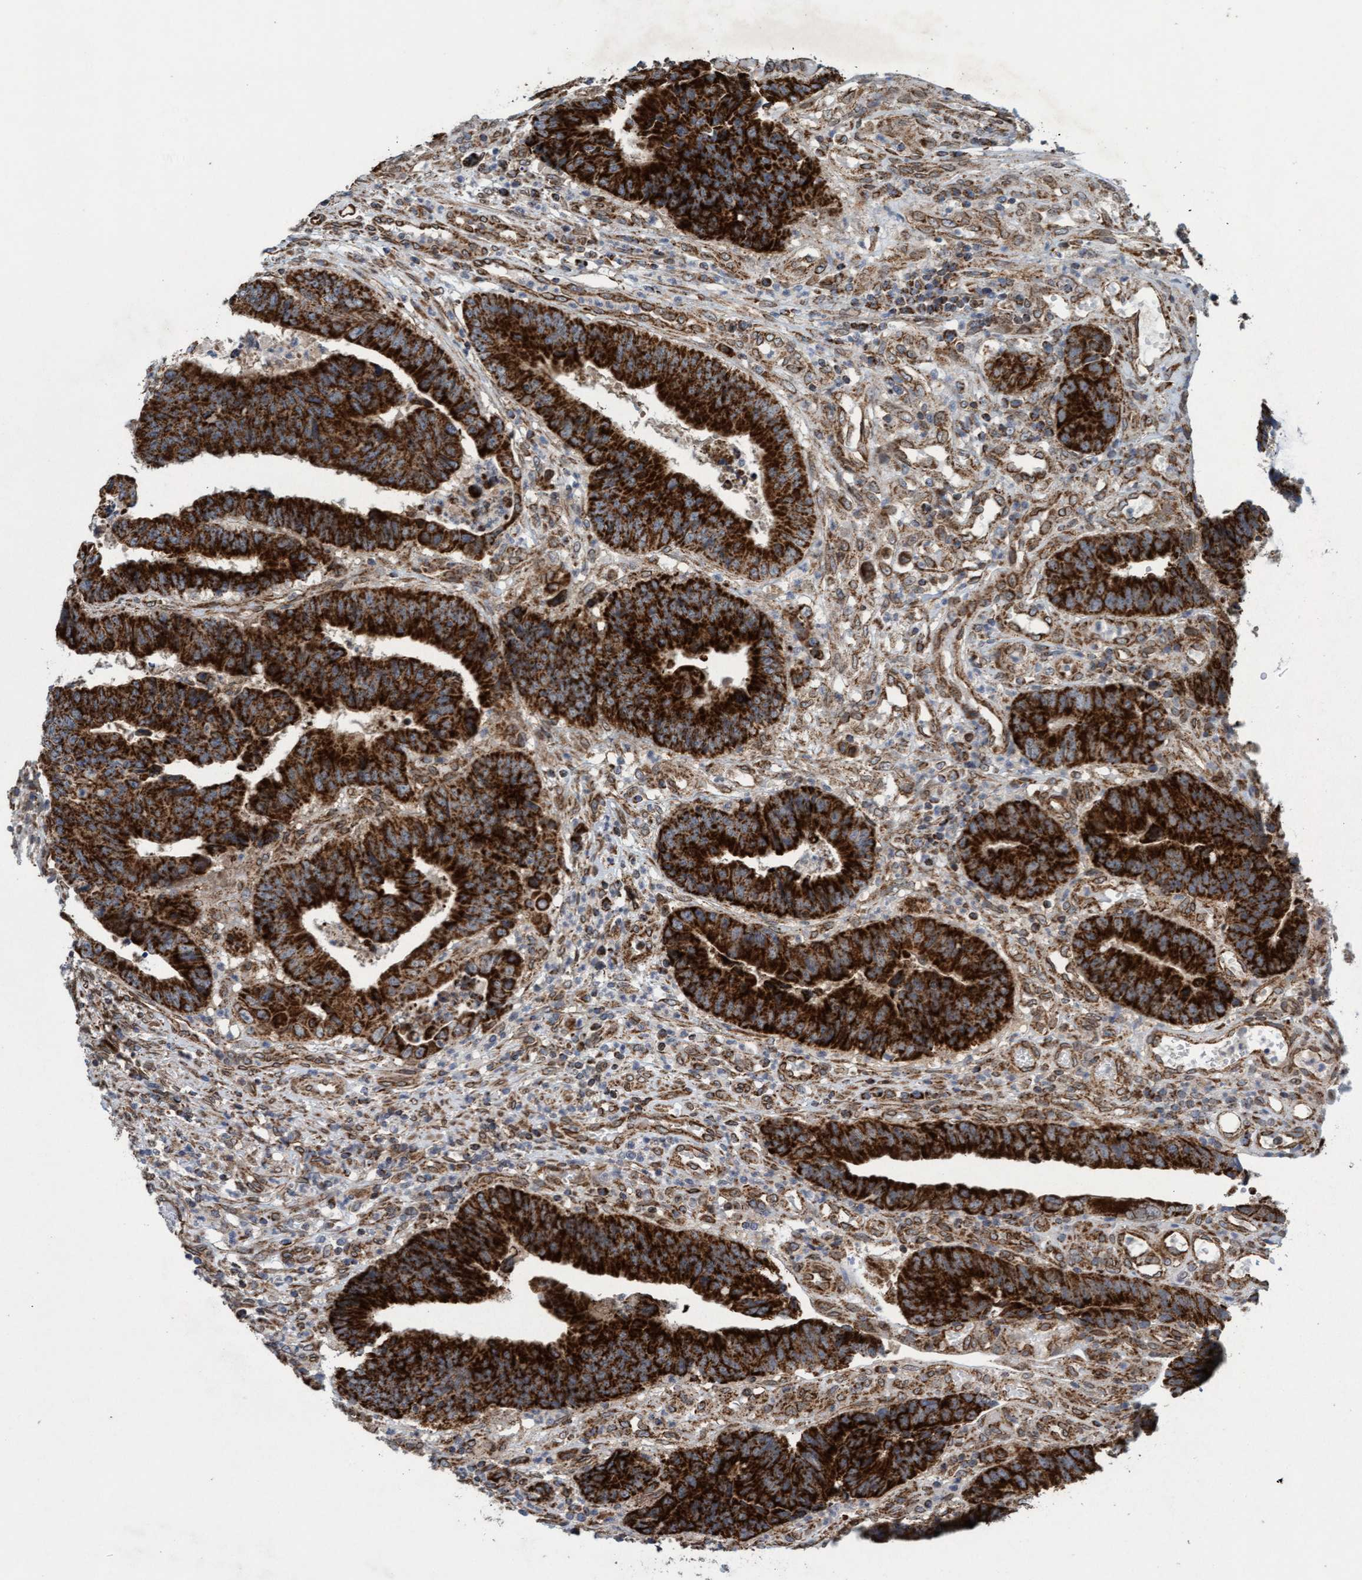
{"staining": {"intensity": "strong", "quantity": ">75%", "location": "cytoplasmic/membranous"}, "tissue": "colorectal cancer", "cell_type": "Tumor cells", "image_type": "cancer", "snomed": [{"axis": "morphology", "description": "Adenocarcinoma, NOS"}, {"axis": "topography", "description": "Rectum"}], "caption": "Colorectal cancer (adenocarcinoma) was stained to show a protein in brown. There is high levels of strong cytoplasmic/membranous positivity in approximately >75% of tumor cells.", "gene": "MRPS23", "patient": {"sex": "male", "age": 84}}